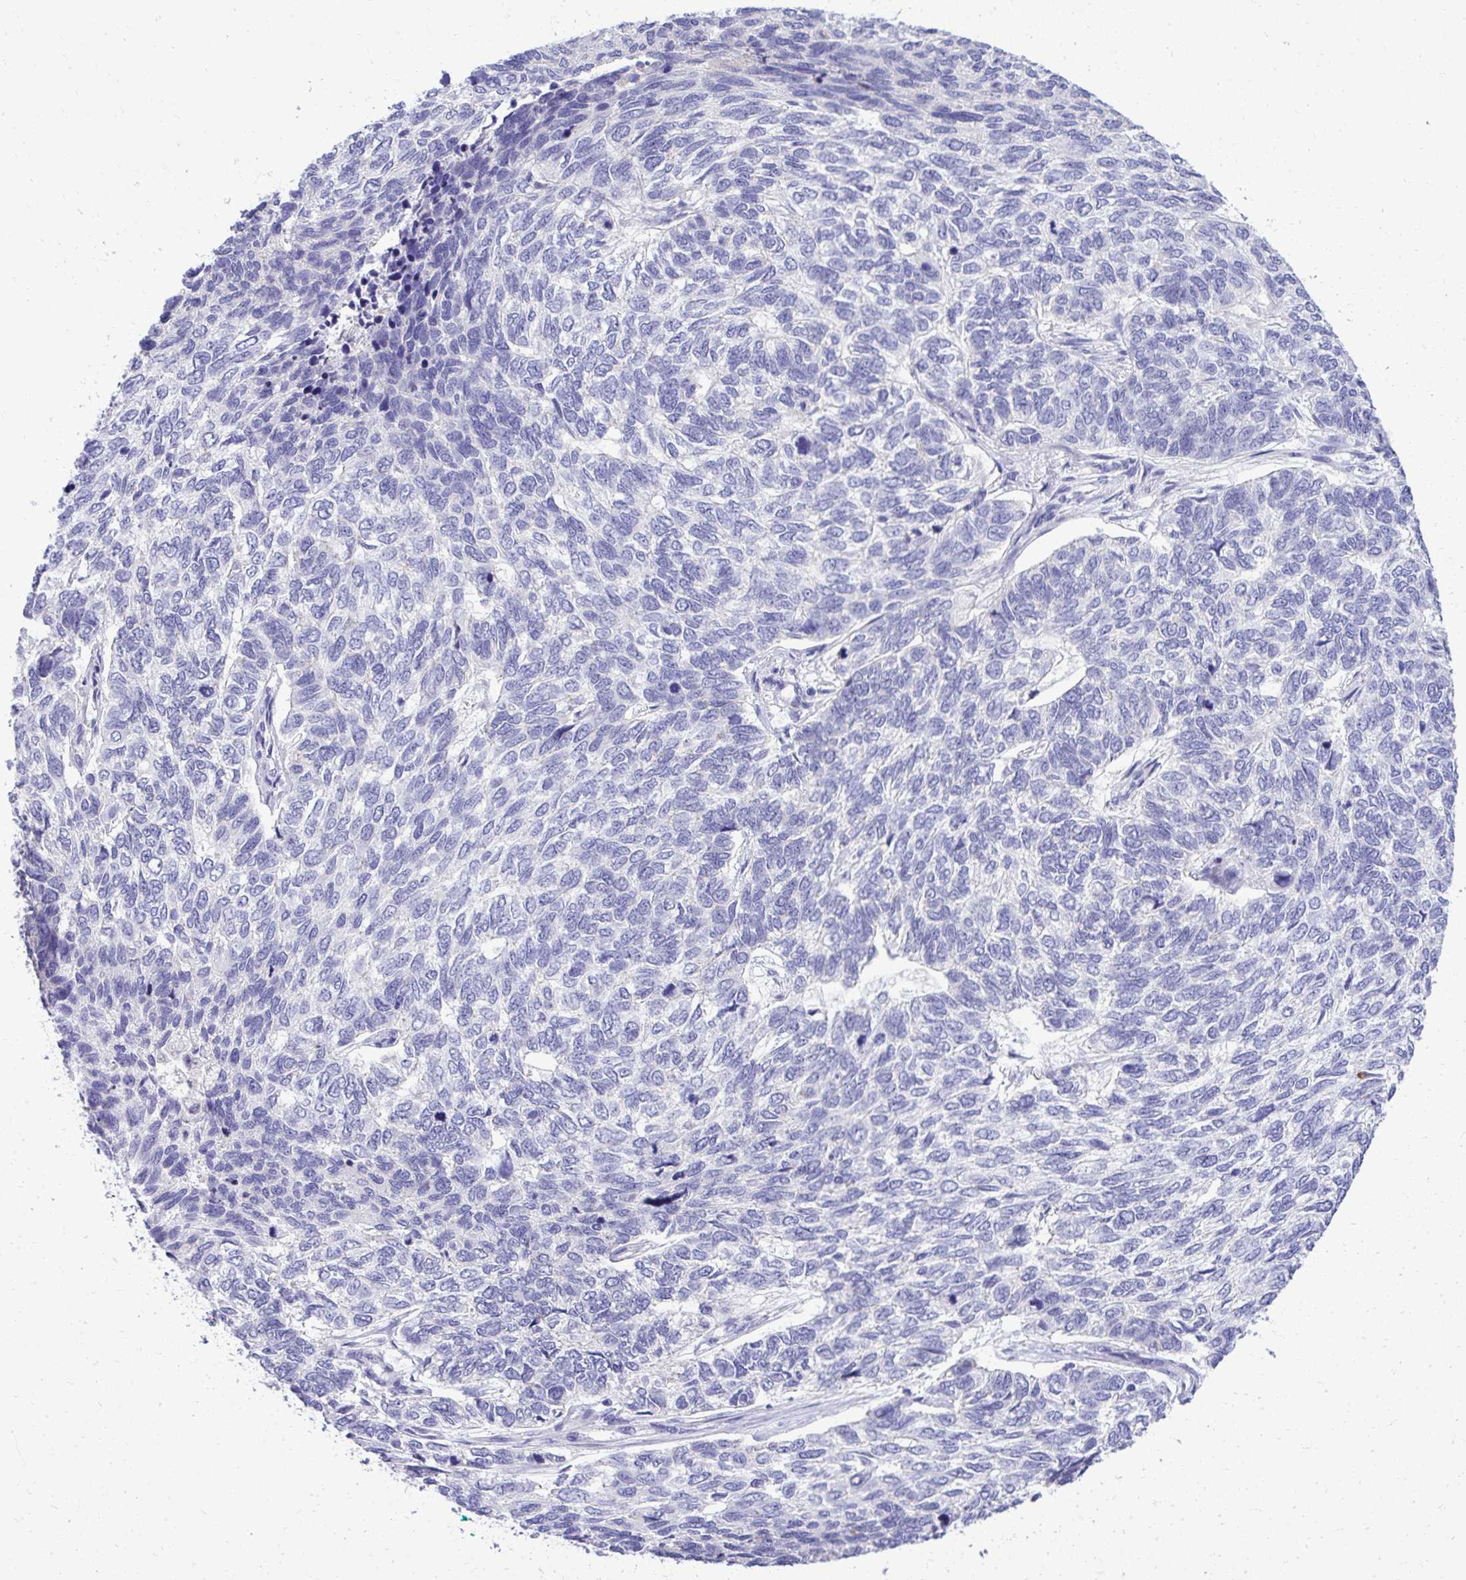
{"staining": {"intensity": "negative", "quantity": "none", "location": "none"}, "tissue": "skin cancer", "cell_type": "Tumor cells", "image_type": "cancer", "snomed": [{"axis": "morphology", "description": "Basal cell carcinoma"}, {"axis": "topography", "description": "Skin"}], "caption": "Immunohistochemical staining of human skin cancer reveals no significant positivity in tumor cells.", "gene": "ST6GALNAC3", "patient": {"sex": "female", "age": 65}}